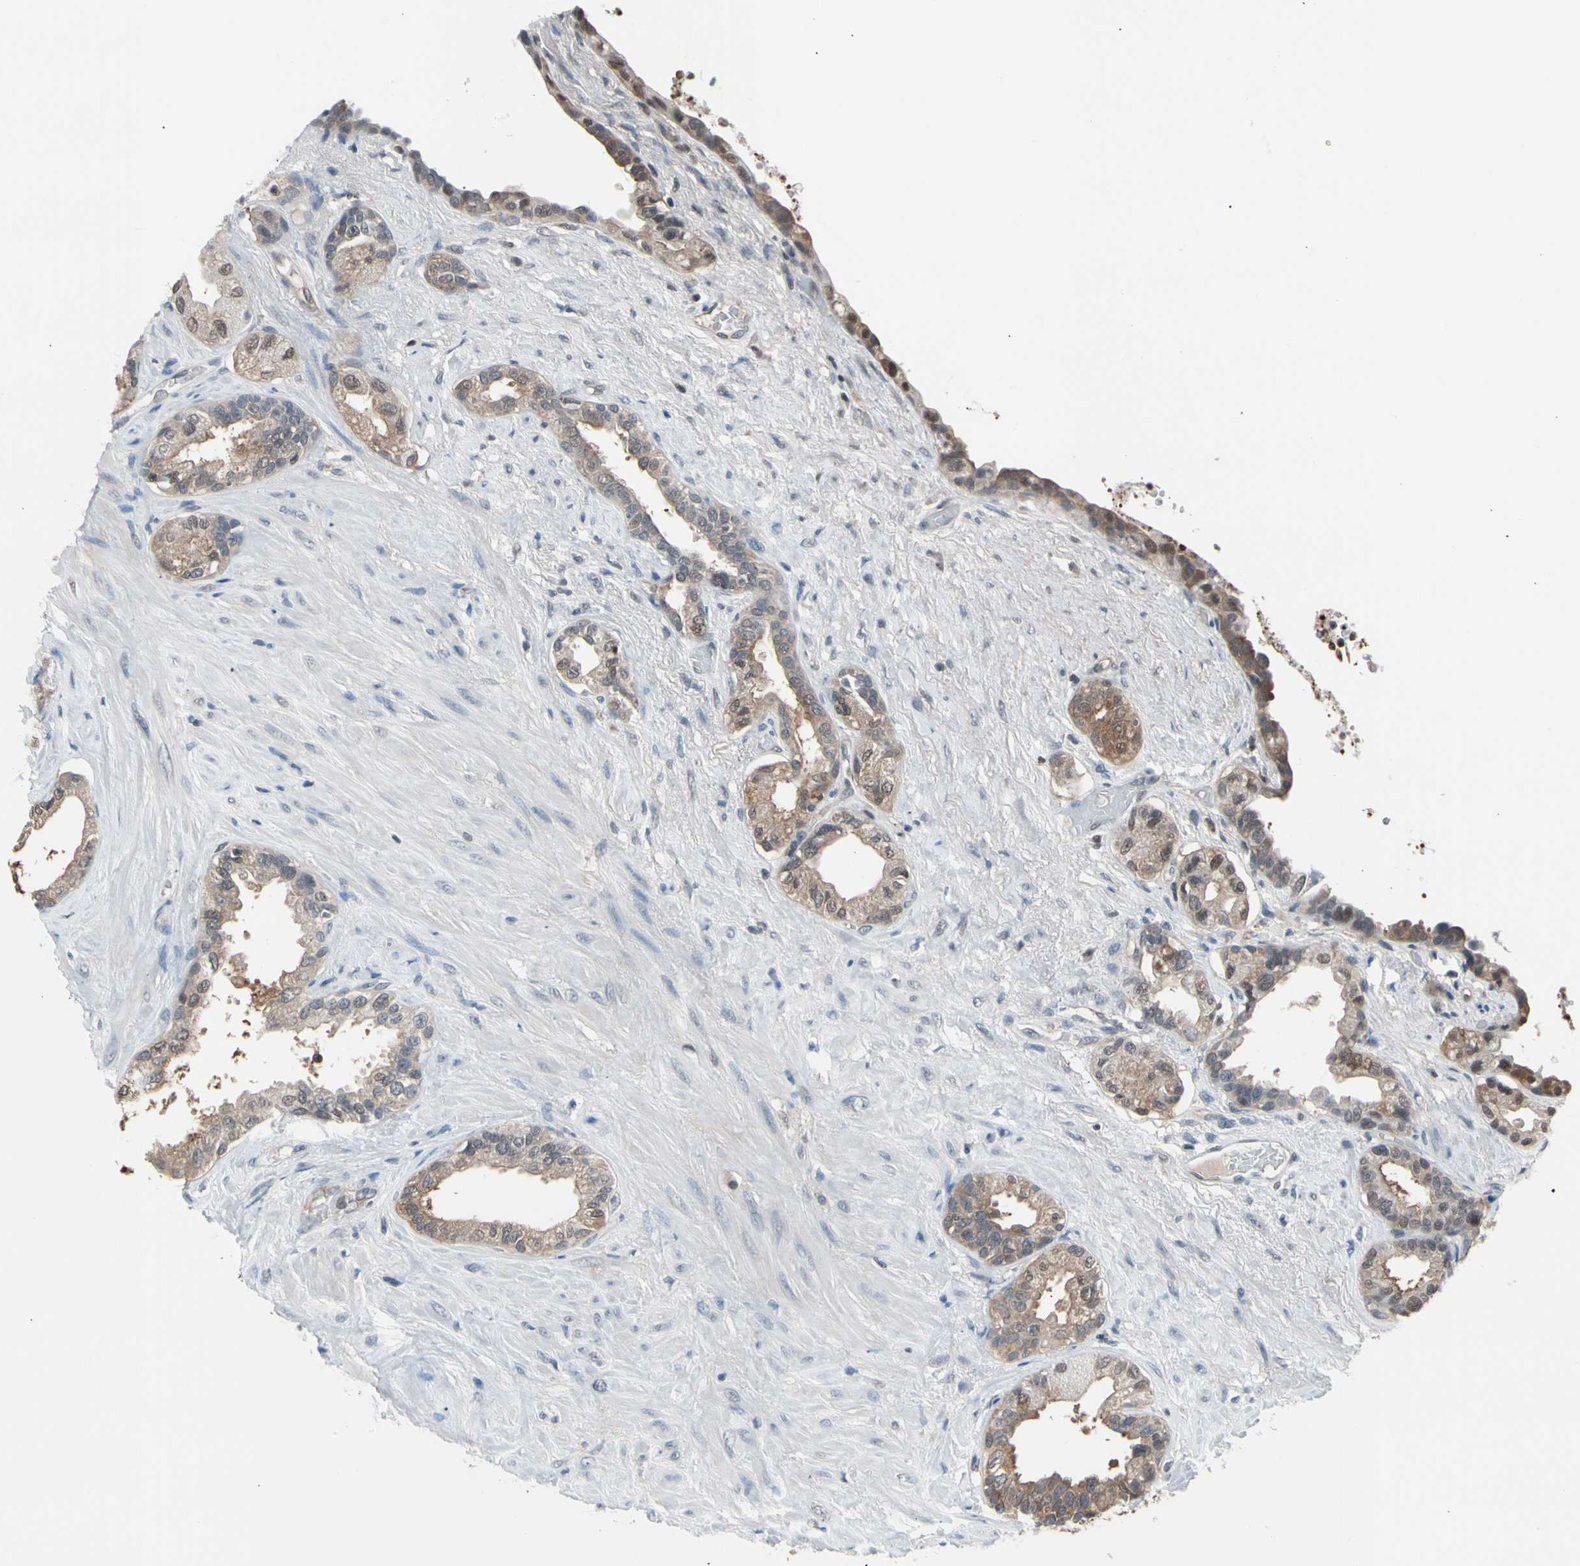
{"staining": {"intensity": "moderate", "quantity": ">75%", "location": "cytoplasmic/membranous"}, "tissue": "seminal vesicle", "cell_type": "Glandular cells", "image_type": "normal", "snomed": [{"axis": "morphology", "description": "Normal tissue, NOS"}, {"axis": "topography", "description": "Seminal veicle"}], "caption": "Seminal vesicle stained for a protein shows moderate cytoplasmic/membranous positivity in glandular cells. Ihc stains the protein in brown and the nuclei are stained blue.", "gene": "ENSG00000256646", "patient": {"sex": "male", "age": 61}}